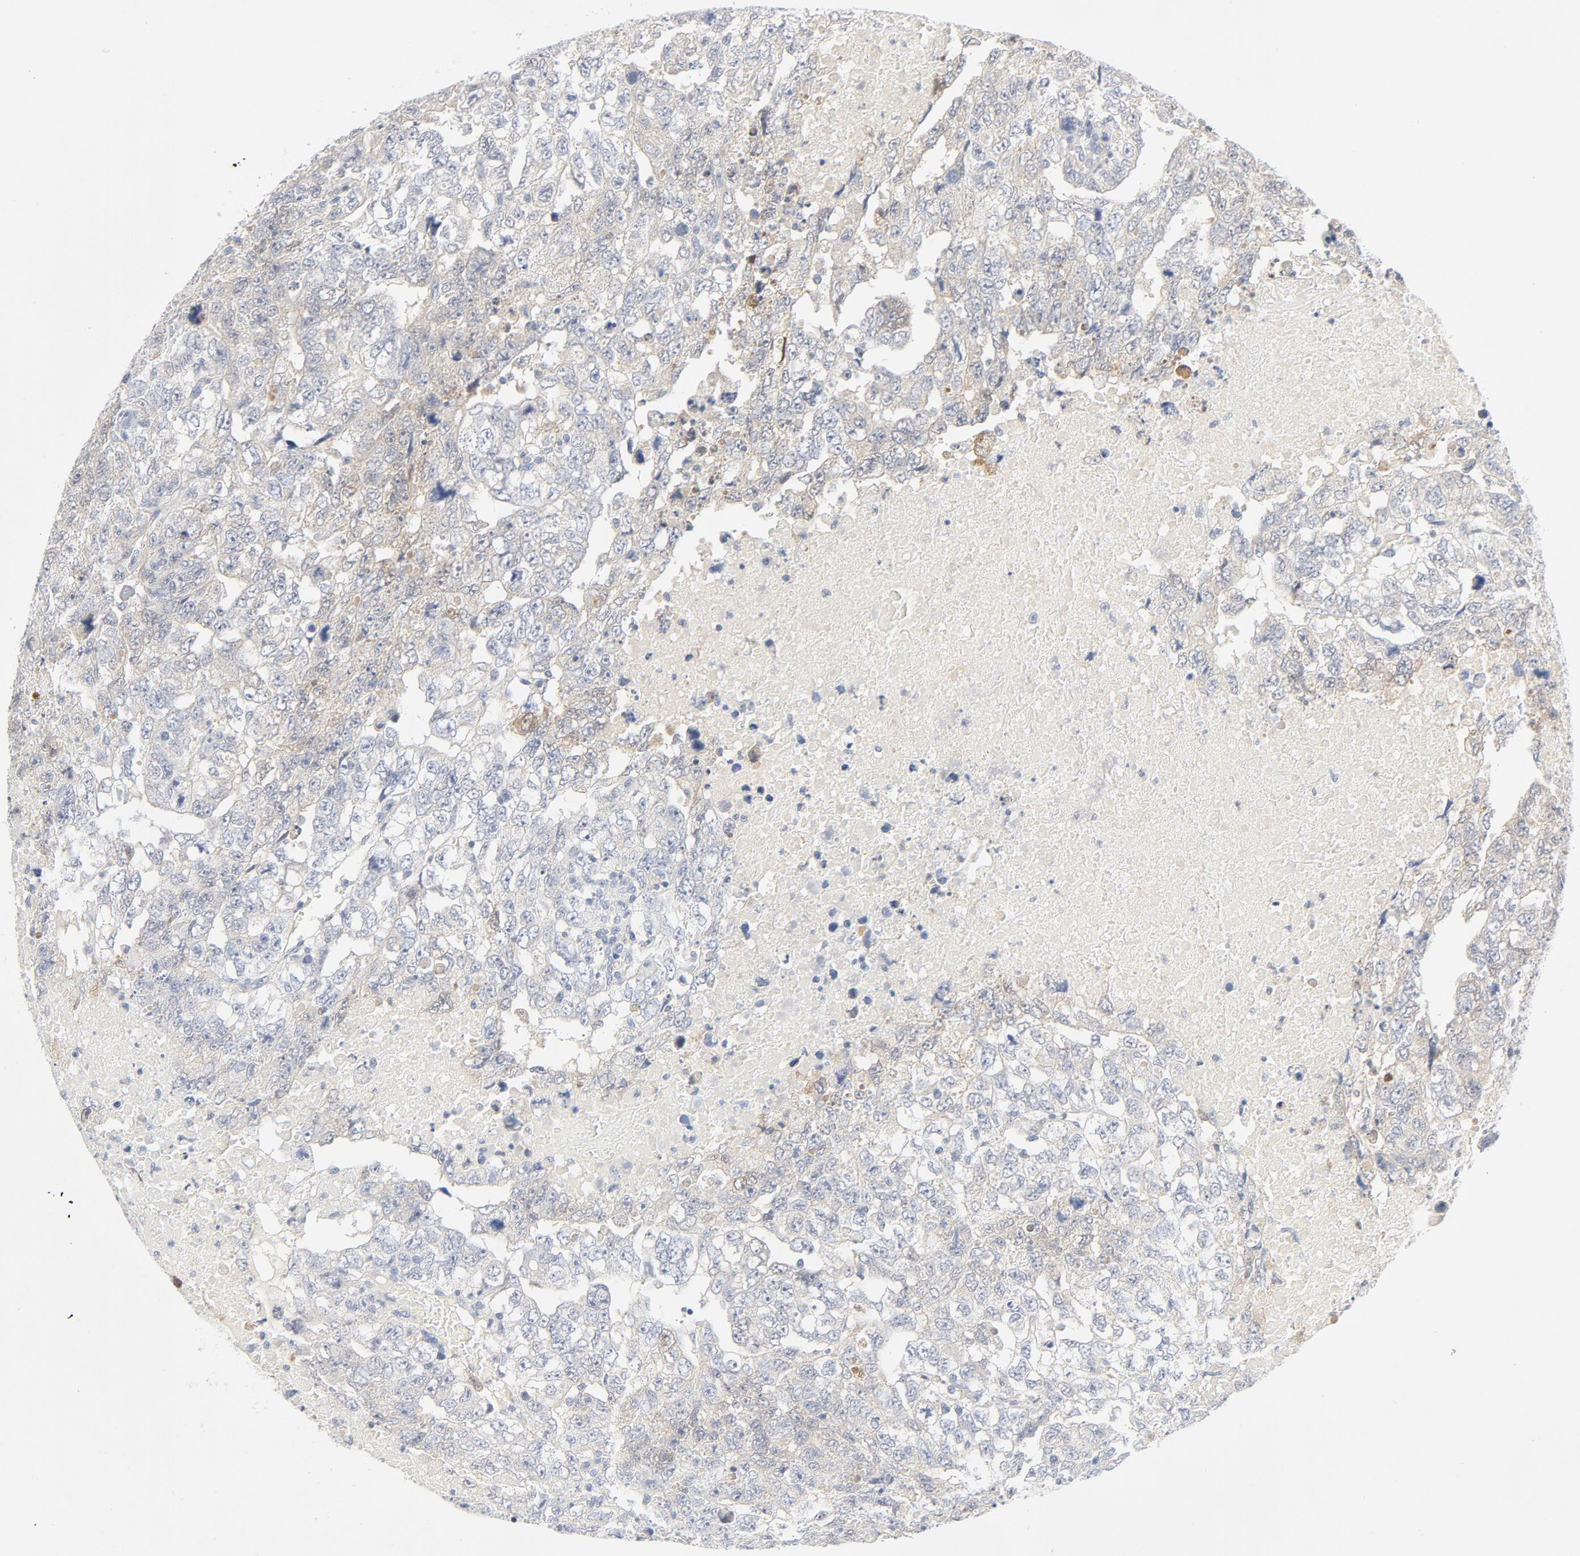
{"staining": {"intensity": "weak", "quantity": "<25%", "location": "cytoplasmic/membranous"}, "tissue": "testis cancer", "cell_type": "Tumor cells", "image_type": "cancer", "snomed": [{"axis": "morphology", "description": "Carcinoma, Embryonal, NOS"}, {"axis": "topography", "description": "Testis"}], "caption": "The histopathology image exhibits no staining of tumor cells in testis embryonal carcinoma.", "gene": "PGM1", "patient": {"sex": "male", "age": 36}}